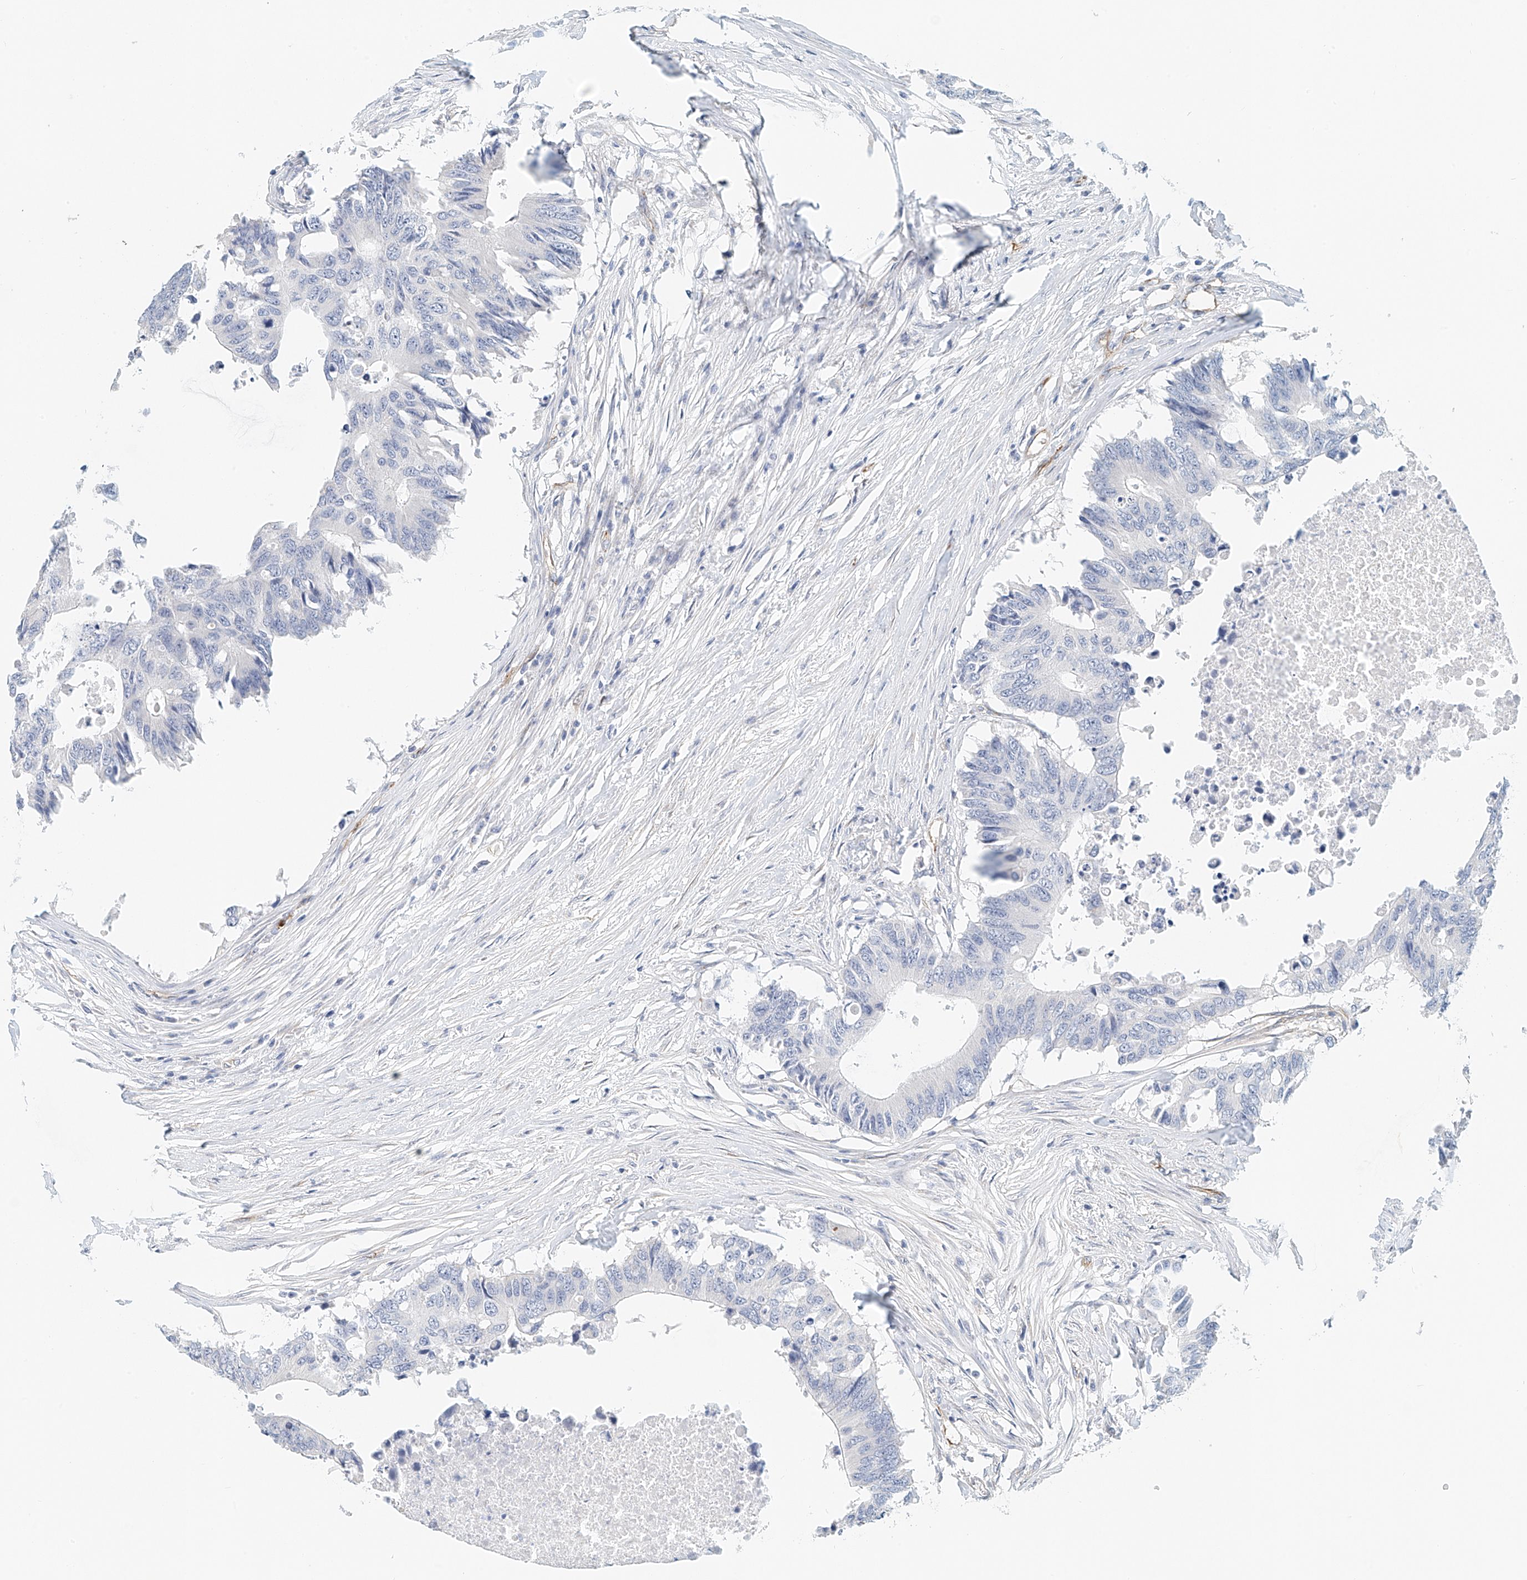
{"staining": {"intensity": "negative", "quantity": "none", "location": "none"}, "tissue": "colorectal cancer", "cell_type": "Tumor cells", "image_type": "cancer", "snomed": [{"axis": "morphology", "description": "Adenocarcinoma, NOS"}, {"axis": "topography", "description": "Colon"}], "caption": "The immunohistochemistry micrograph has no significant expression in tumor cells of colorectal adenocarcinoma tissue.", "gene": "ARHGAP28", "patient": {"sex": "male", "age": 71}}